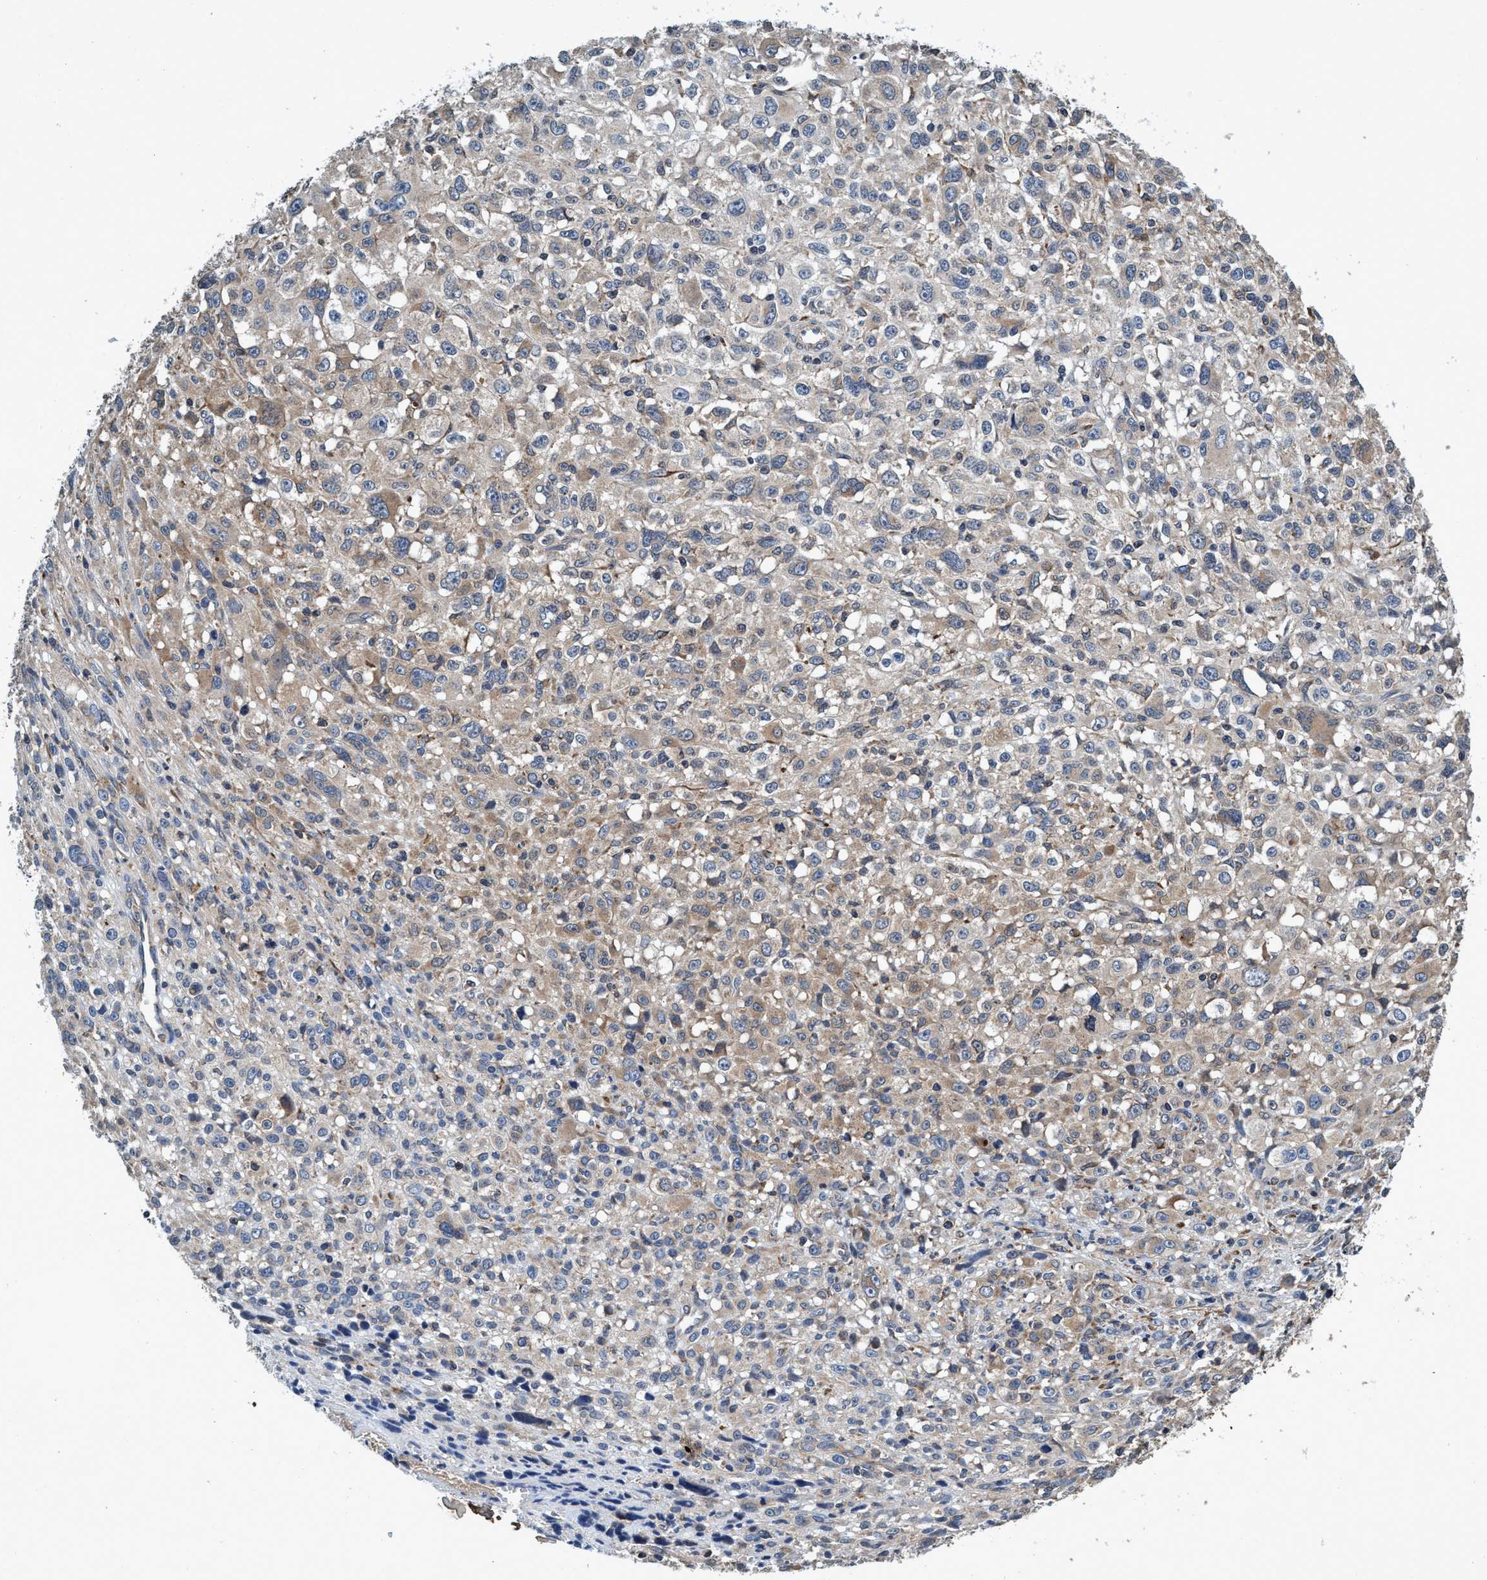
{"staining": {"intensity": "weak", "quantity": "25%-75%", "location": "cytoplasmic/membranous"}, "tissue": "melanoma", "cell_type": "Tumor cells", "image_type": "cancer", "snomed": [{"axis": "morphology", "description": "Malignant melanoma, NOS"}, {"axis": "topography", "description": "Skin"}], "caption": "Protein expression analysis of human malignant melanoma reveals weak cytoplasmic/membranous expression in approximately 25%-75% of tumor cells.", "gene": "CALCOCO2", "patient": {"sex": "female", "age": 55}}